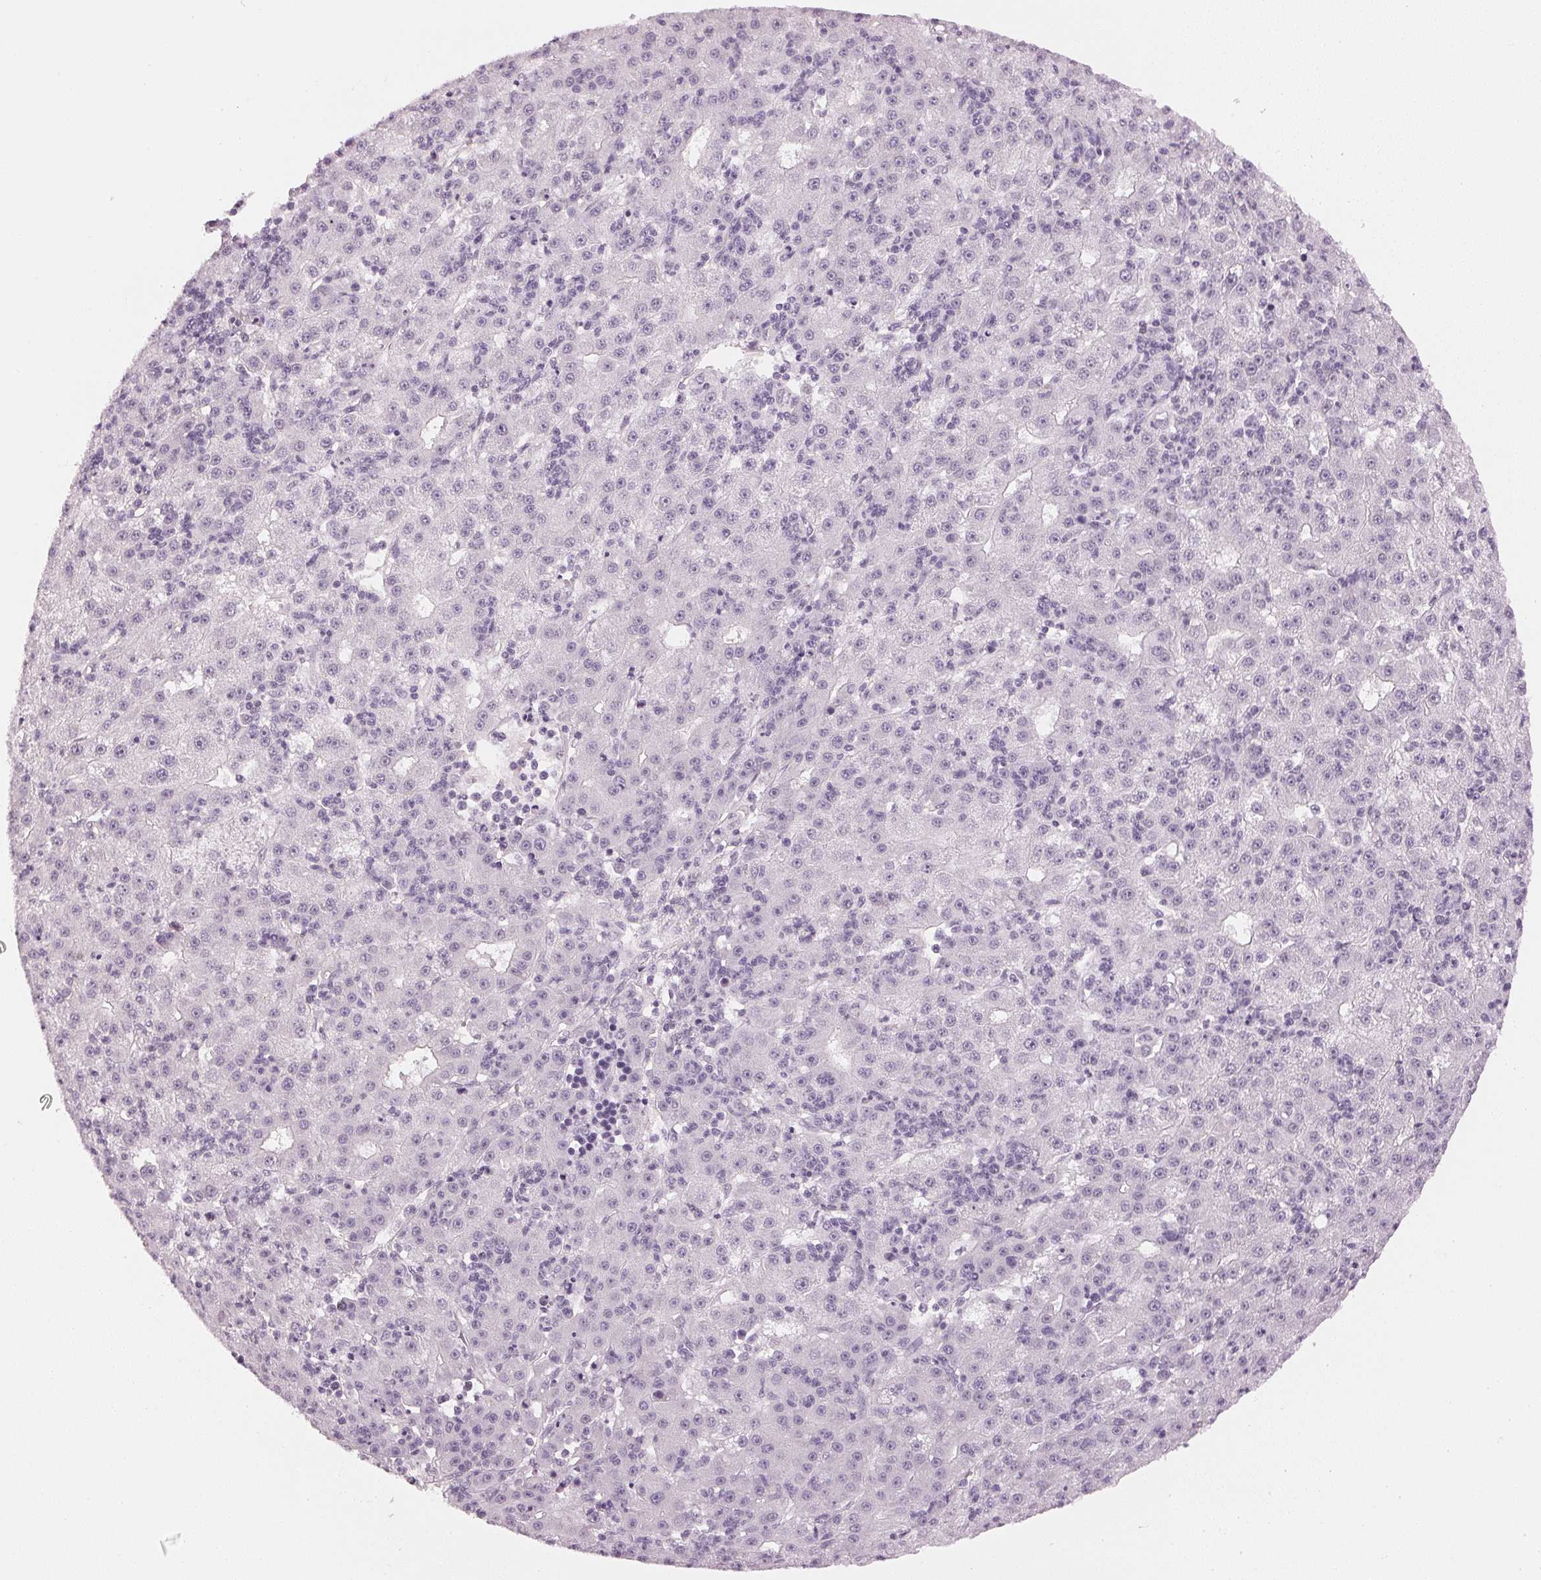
{"staining": {"intensity": "negative", "quantity": "none", "location": "none"}, "tissue": "liver cancer", "cell_type": "Tumor cells", "image_type": "cancer", "snomed": [{"axis": "morphology", "description": "Carcinoma, Hepatocellular, NOS"}, {"axis": "topography", "description": "Liver"}], "caption": "IHC histopathology image of neoplastic tissue: liver cancer (hepatocellular carcinoma) stained with DAB (3,3'-diaminobenzidine) exhibits no significant protein staining in tumor cells.", "gene": "APLP1", "patient": {"sex": "male", "age": 76}}